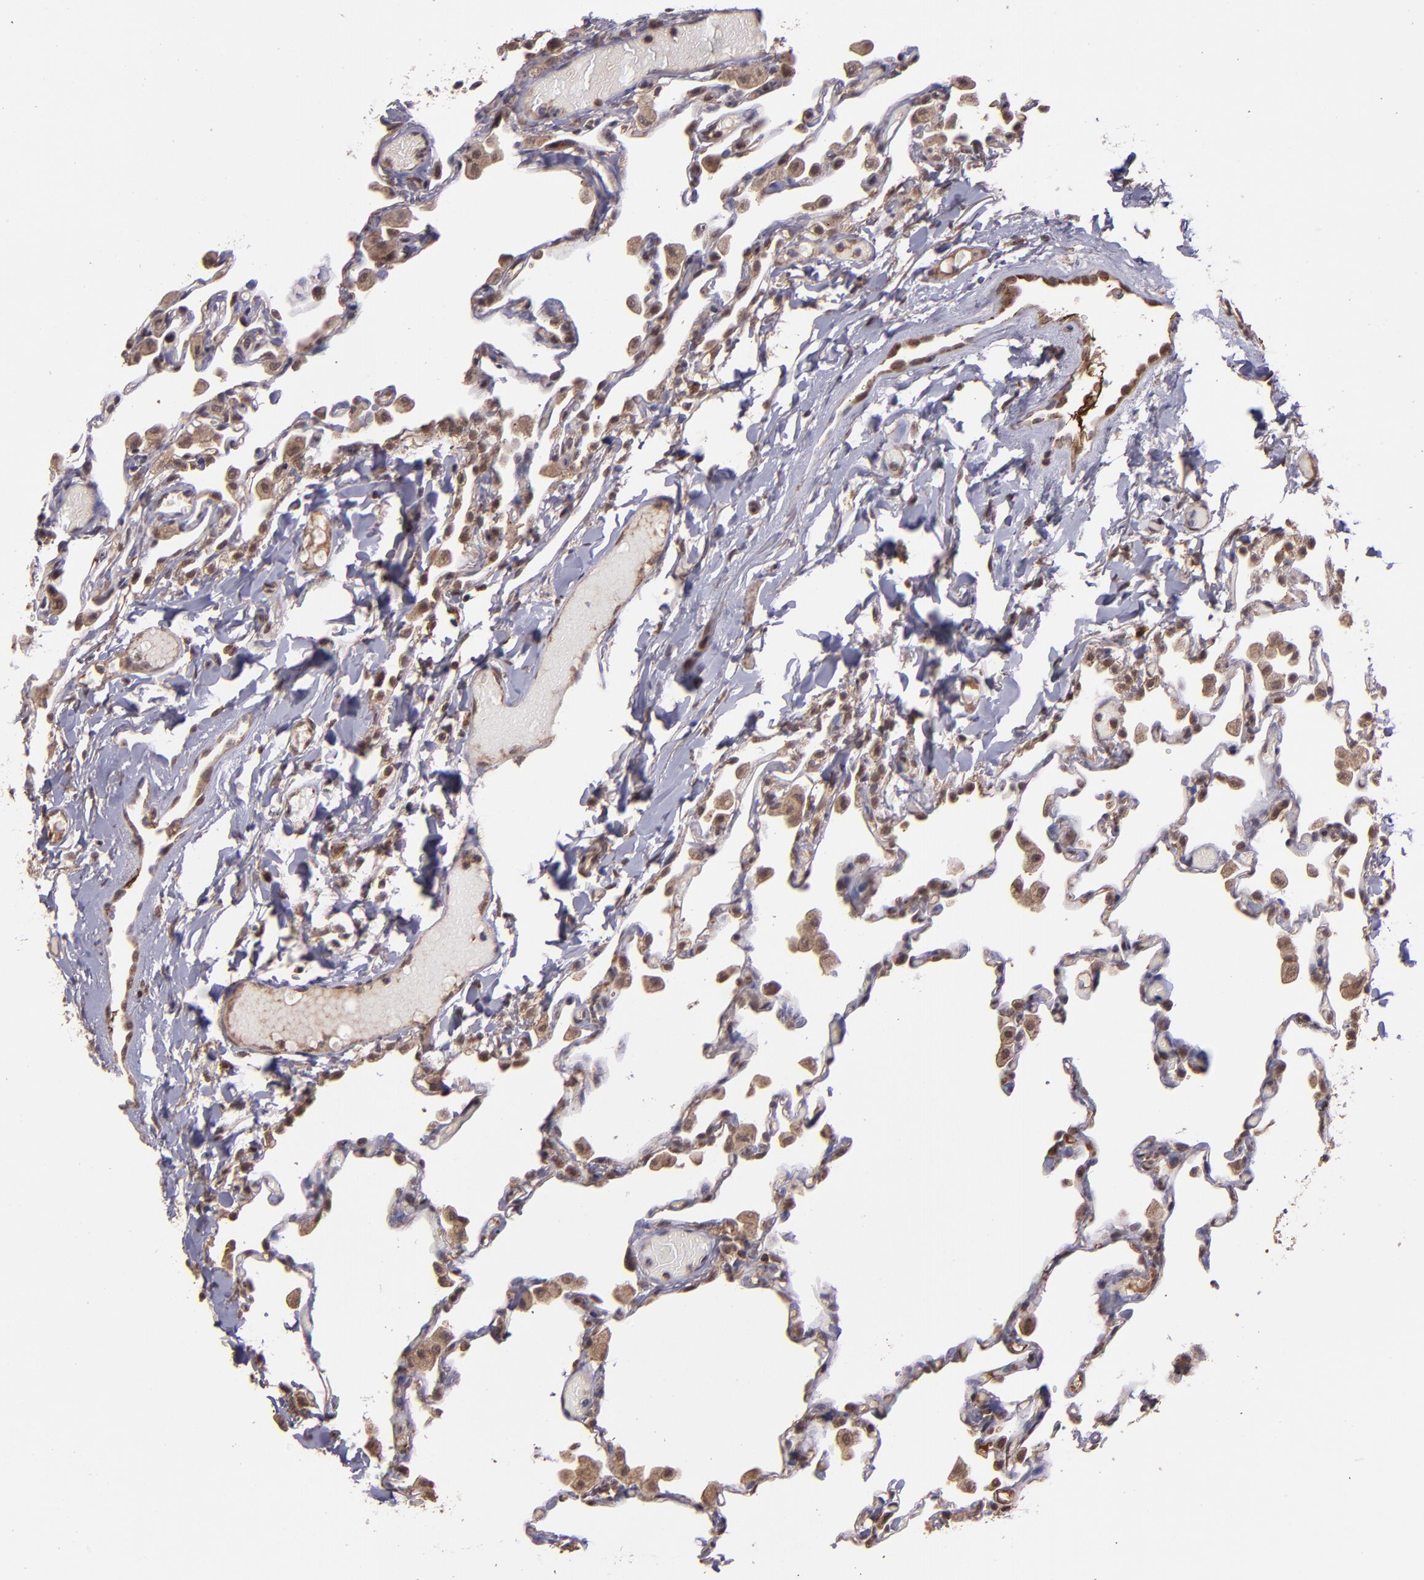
{"staining": {"intensity": "strong", "quantity": ">75%", "location": "cytoplasmic/membranous,nuclear"}, "tissue": "lung", "cell_type": "Alveolar cells", "image_type": "normal", "snomed": [{"axis": "morphology", "description": "Normal tissue, NOS"}, {"axis": "topography", "description": "Lung"}], "caption": "Lung was stained to show a protein in brown. There is high levels of strong cytoplasmic/membranous,nuclear staining in approximately >75% of alveolar cells.", "gene": "USP51", "patient": {"sex": "female", "age": 49}}